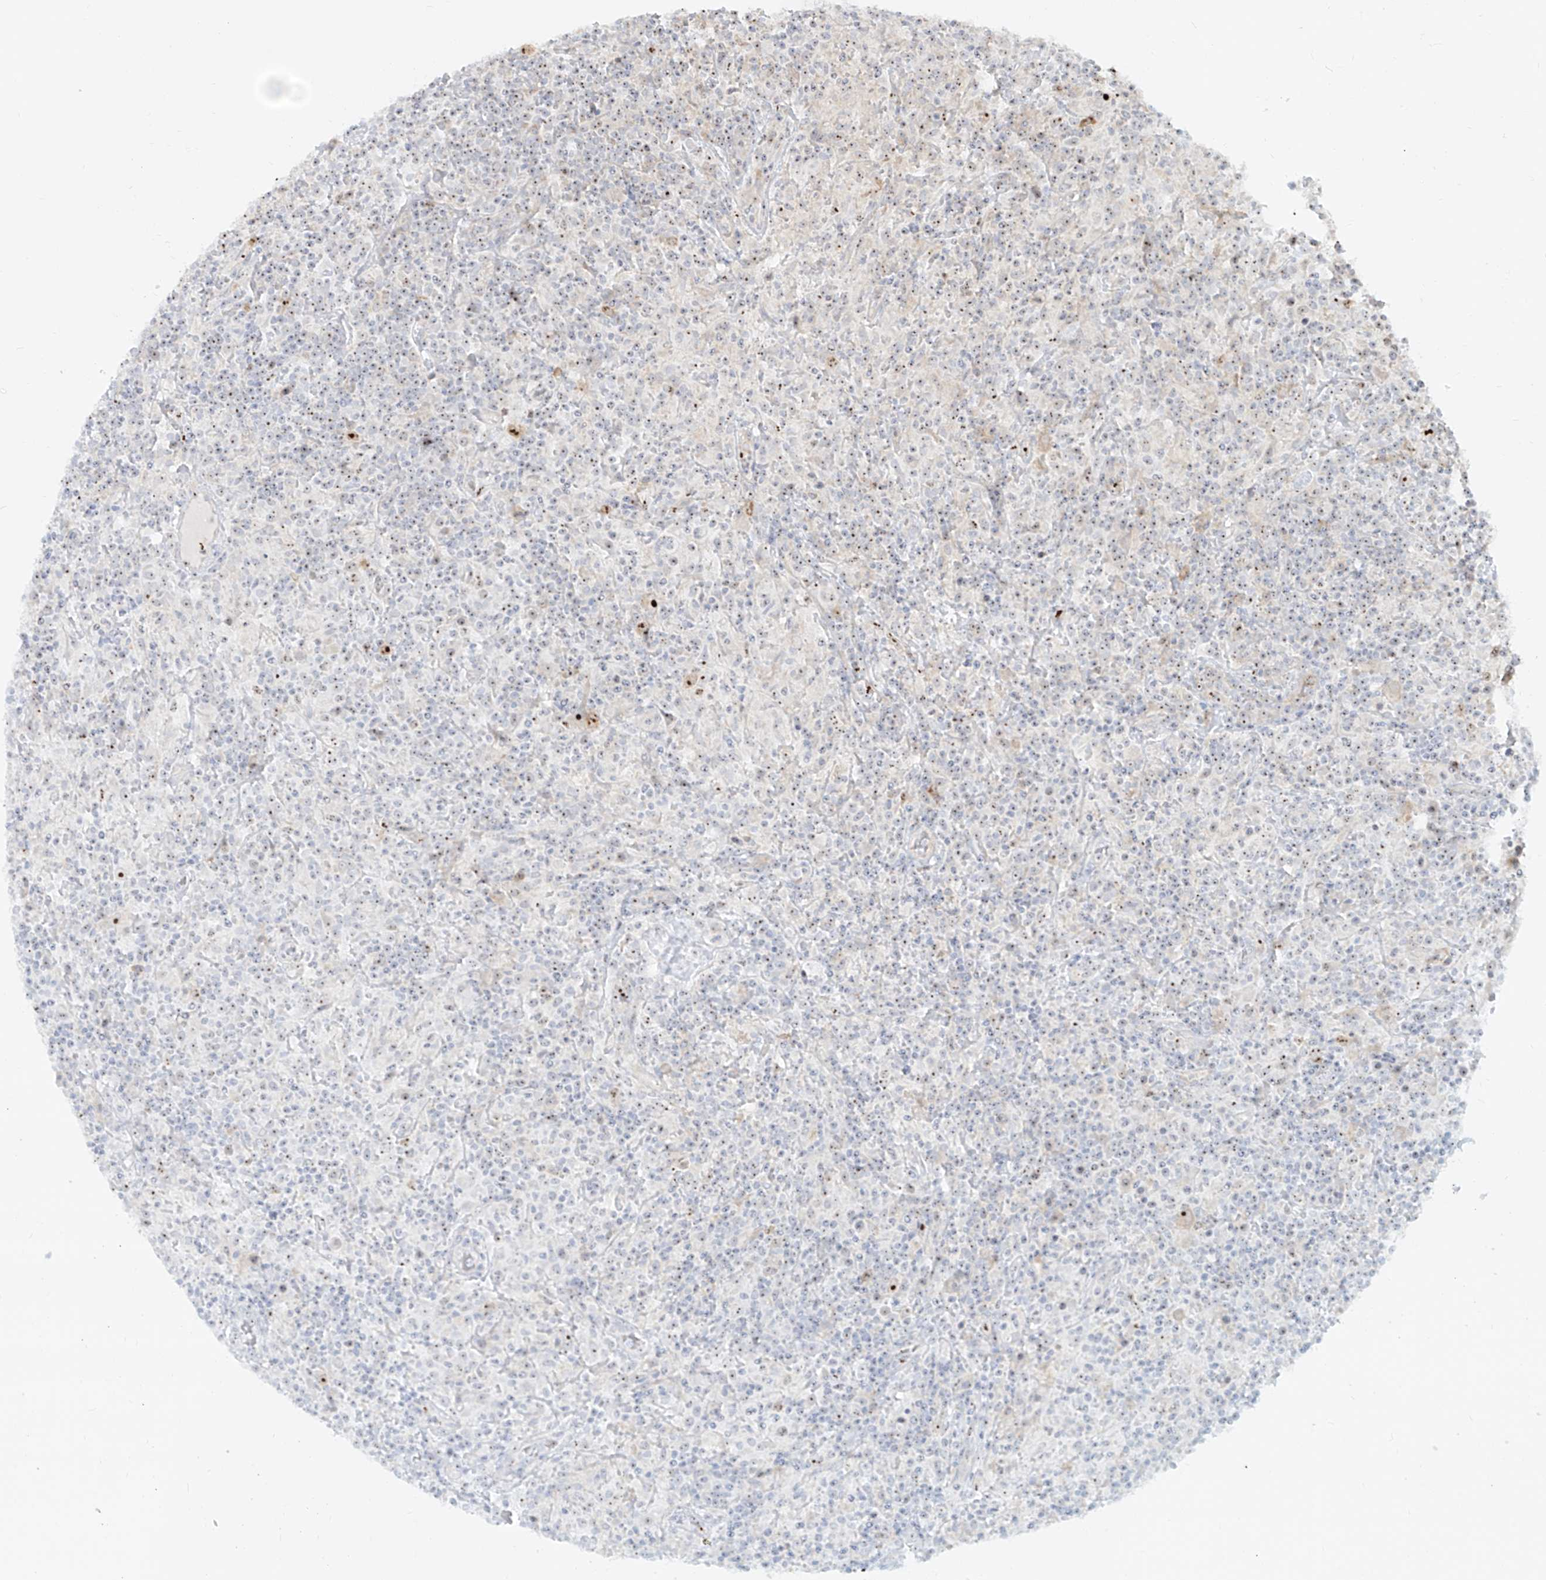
{"staining": {"intensity": "moderate", "quantity": ">75%", "location": "nuclear"}, "tissue": "lymphoma", "cell_type": "Tumor cells", "image_type": "cancer", "snomed": [{"axis": "morphology", "description": "Hodgkin's disease, NOS"}, {"axis": "topography", "description": "Lymph node"}], "caption": "Protein staining of lymphoma tissue exhibits moderate nuclear expression in about >75% of tumor cells. Immunohistochemistry (ihc) stains the protein in brown and the nuclei are stained blue.", "gene": "BYSL", "patient": {"sex": "male", "age": 70}}